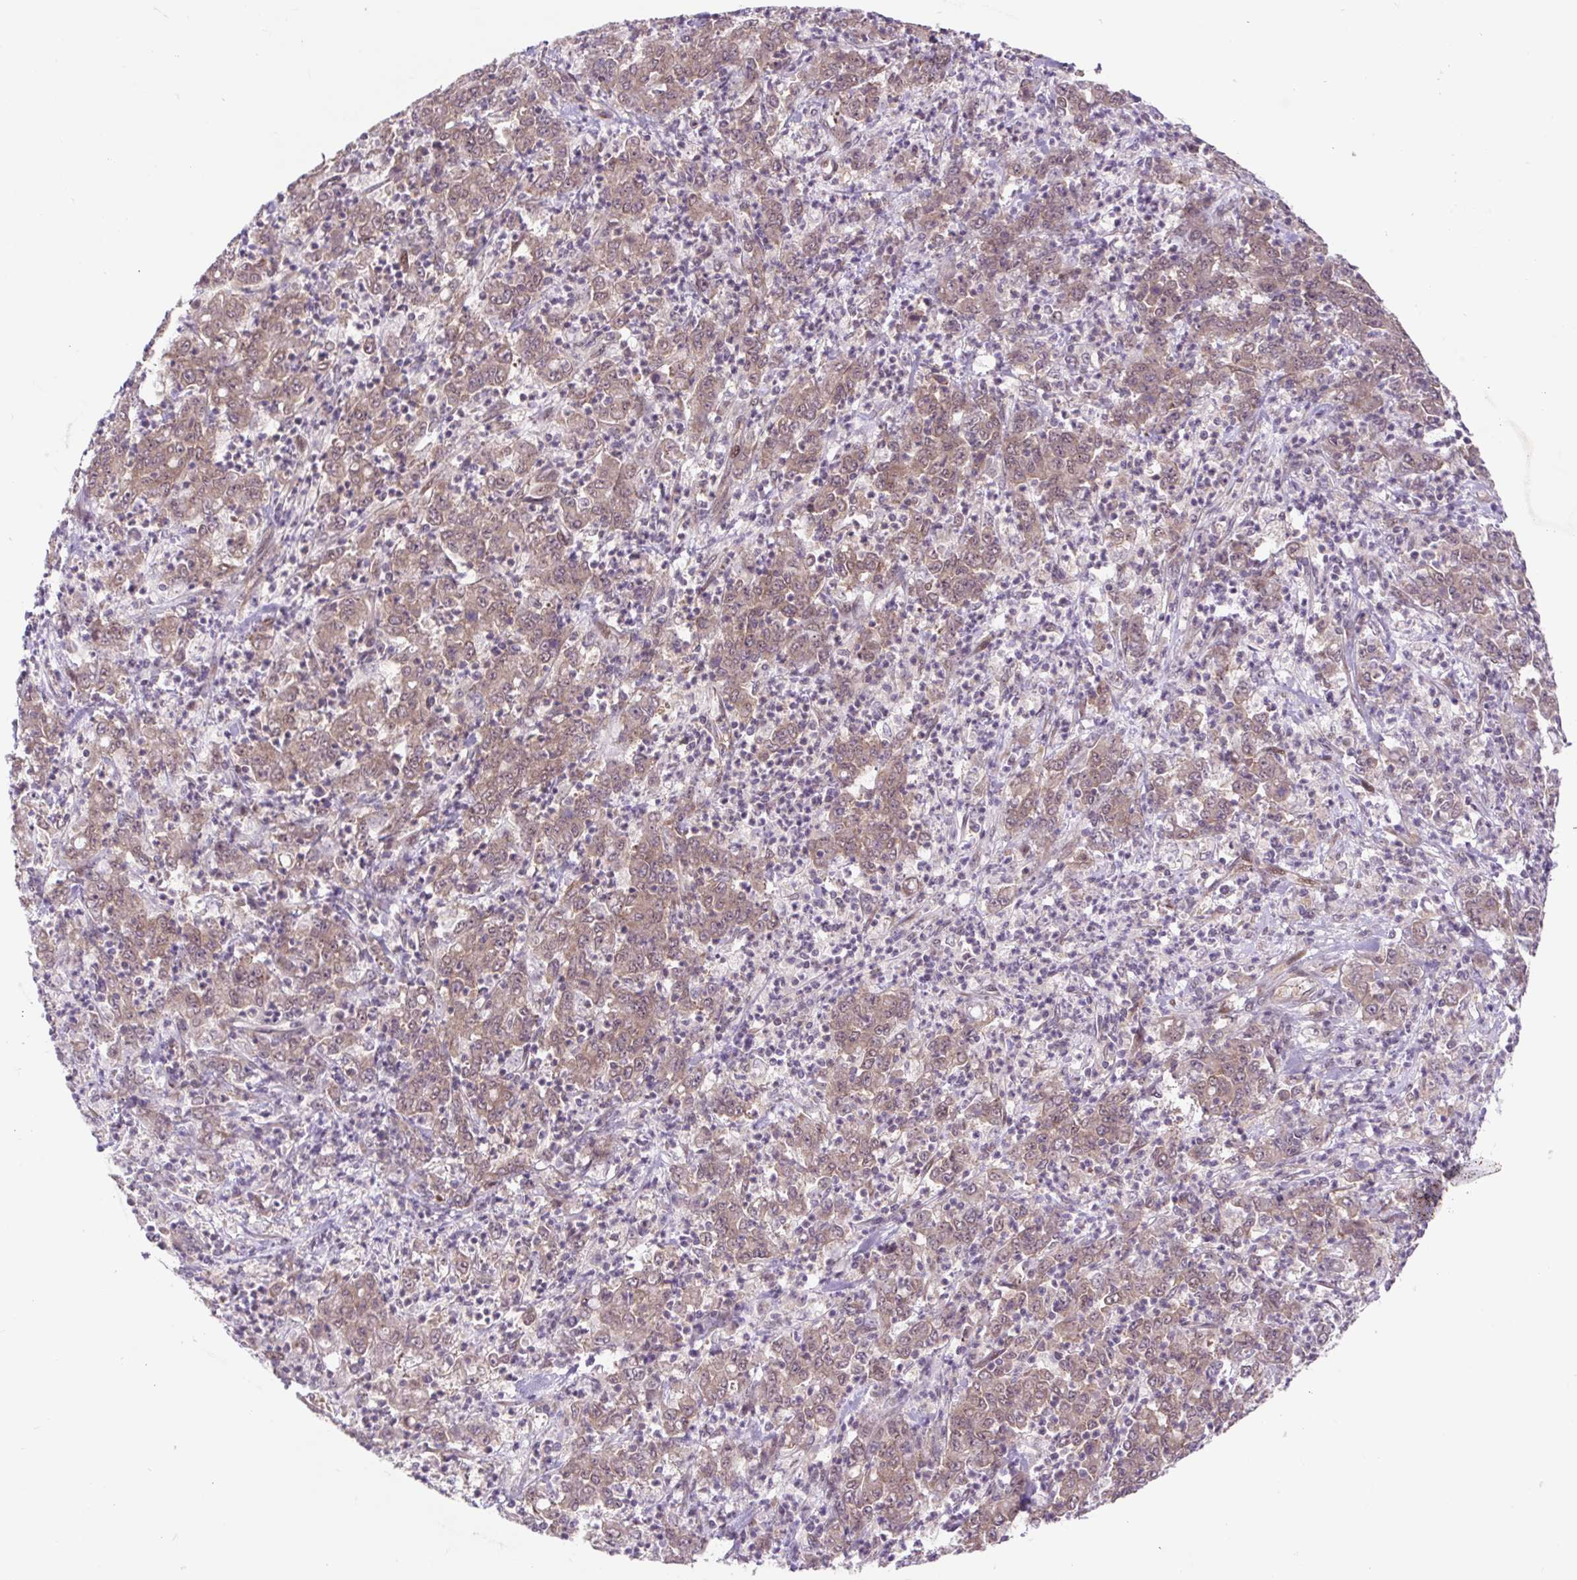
{"staining": {"intensity": "weak", "quantity": ">75%", "location": "cytoplasmic/membranous,nuclear"}, "tissue": "stomach cancer", "cell_type": "Tumor cells", "image_type": "cancer", "snomed": [{"axis": "morphology", "description": "Adenocarcinoma, NOS"}, {"axis": "topography", "description": "Stomach, lower"}], "caption": "Stomach cancer was stained to show a protein in brown. There is low levels of weak cytoplasmic/membranous and nuclear positivity in approximately >75% of tumor cells.", "gene": "HFE", "patient": {"sex": "female", "age": 71}}